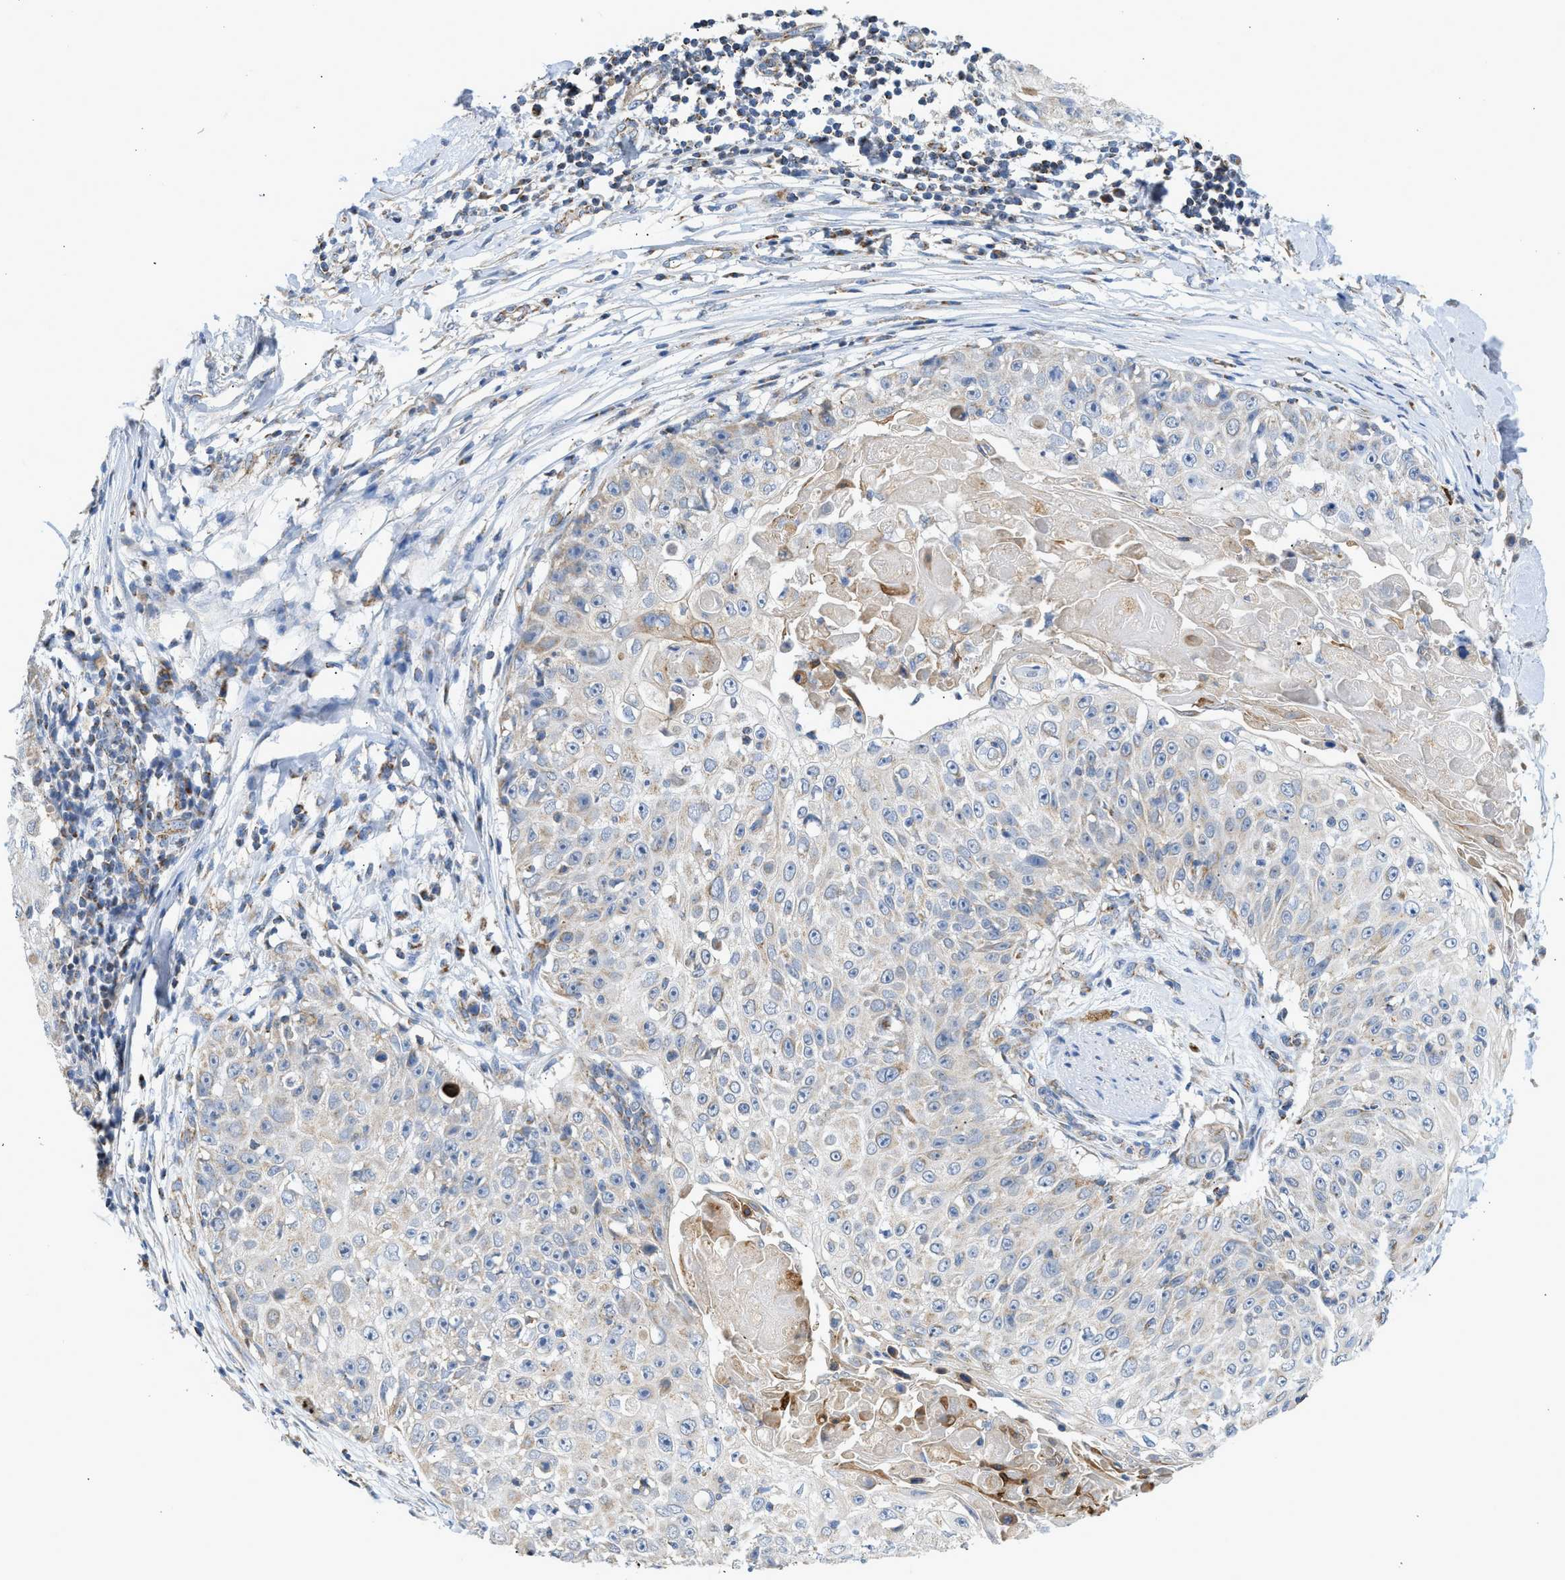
{"staining": {"intensity": "moderate", "quantity": "<25%", "location": "cytoplasmic/membranous"}, "tissue": "skin cancer", "cell_type": "Tumor cells", "image_type": "cancer", "snomed": [{"axis": "morphology", "description": "Squamous cell carcinoma, NOS"}, {"axis": "topography", "description": "Skin"}], "caption": "A brown stain shows moderate cytoplasmic/membranous positivity of a protein in skin squamous cell carcinoma tumor cells. (DAB IHC with brightfield microscopy, high magnification).", "gene": "GOT2", "patient": {"sex": "male", "age": 86}}